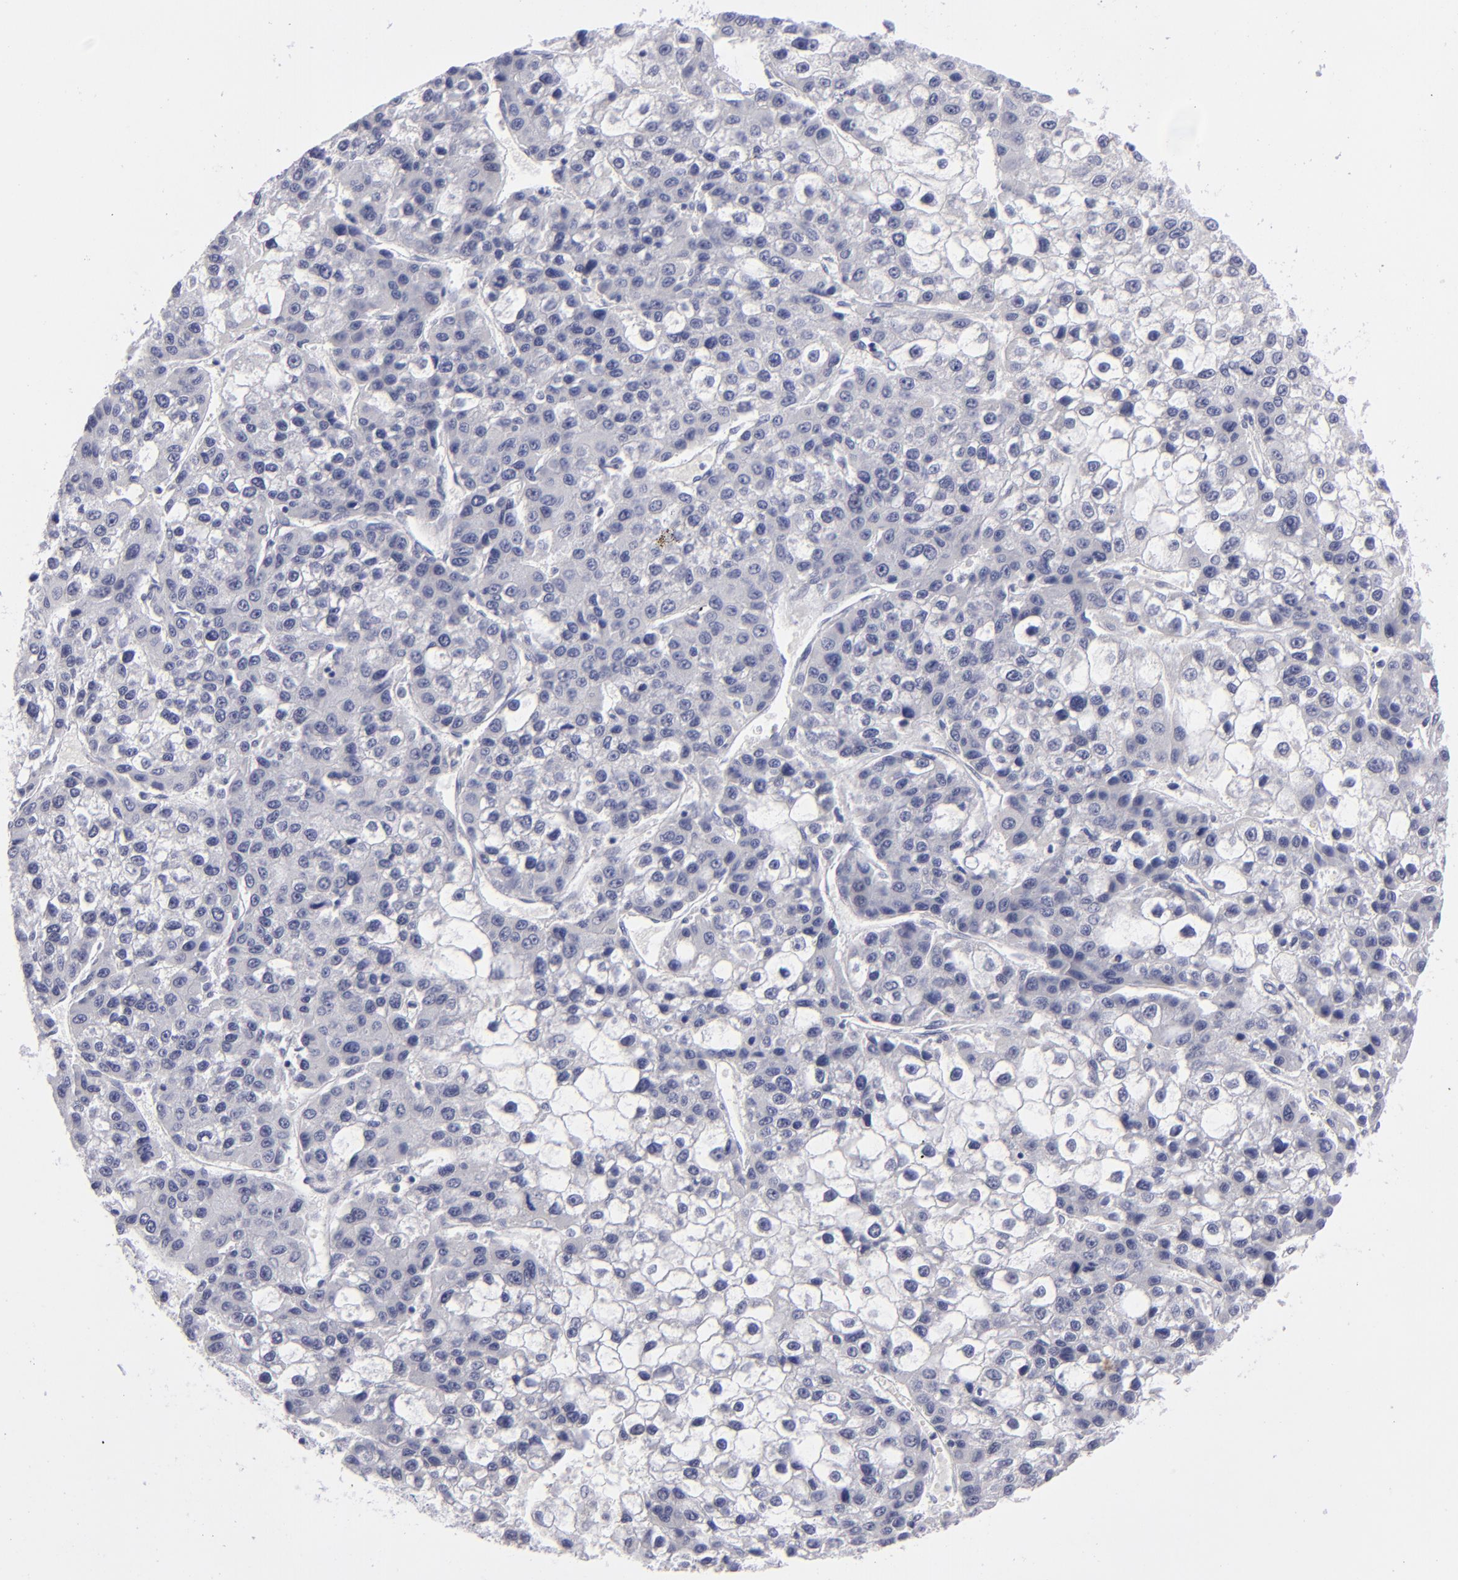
{"staining": {"intensity": "negative", "quantity": "none", "location": "none"}, "tissue": "liver cancer", "cell_type": "Tumor cells", "image_type": "cancer", "snomed": [{"axis": "morphology", "description": "Carcinoma, Hepatocellular, NOS"}, {"axis": "topography", "description": "Liver"}], "caption": "The IHC photomicrograph has no significant positivity in tumor cells of liver cancer tissue. Brightfield microscopy of immunohistochemistry stained with DAB (brown) and hematoxylin (blue), captured at high magnification.", "gene": "ITGB4", "patient": {"sex": "female", "age": 66}}